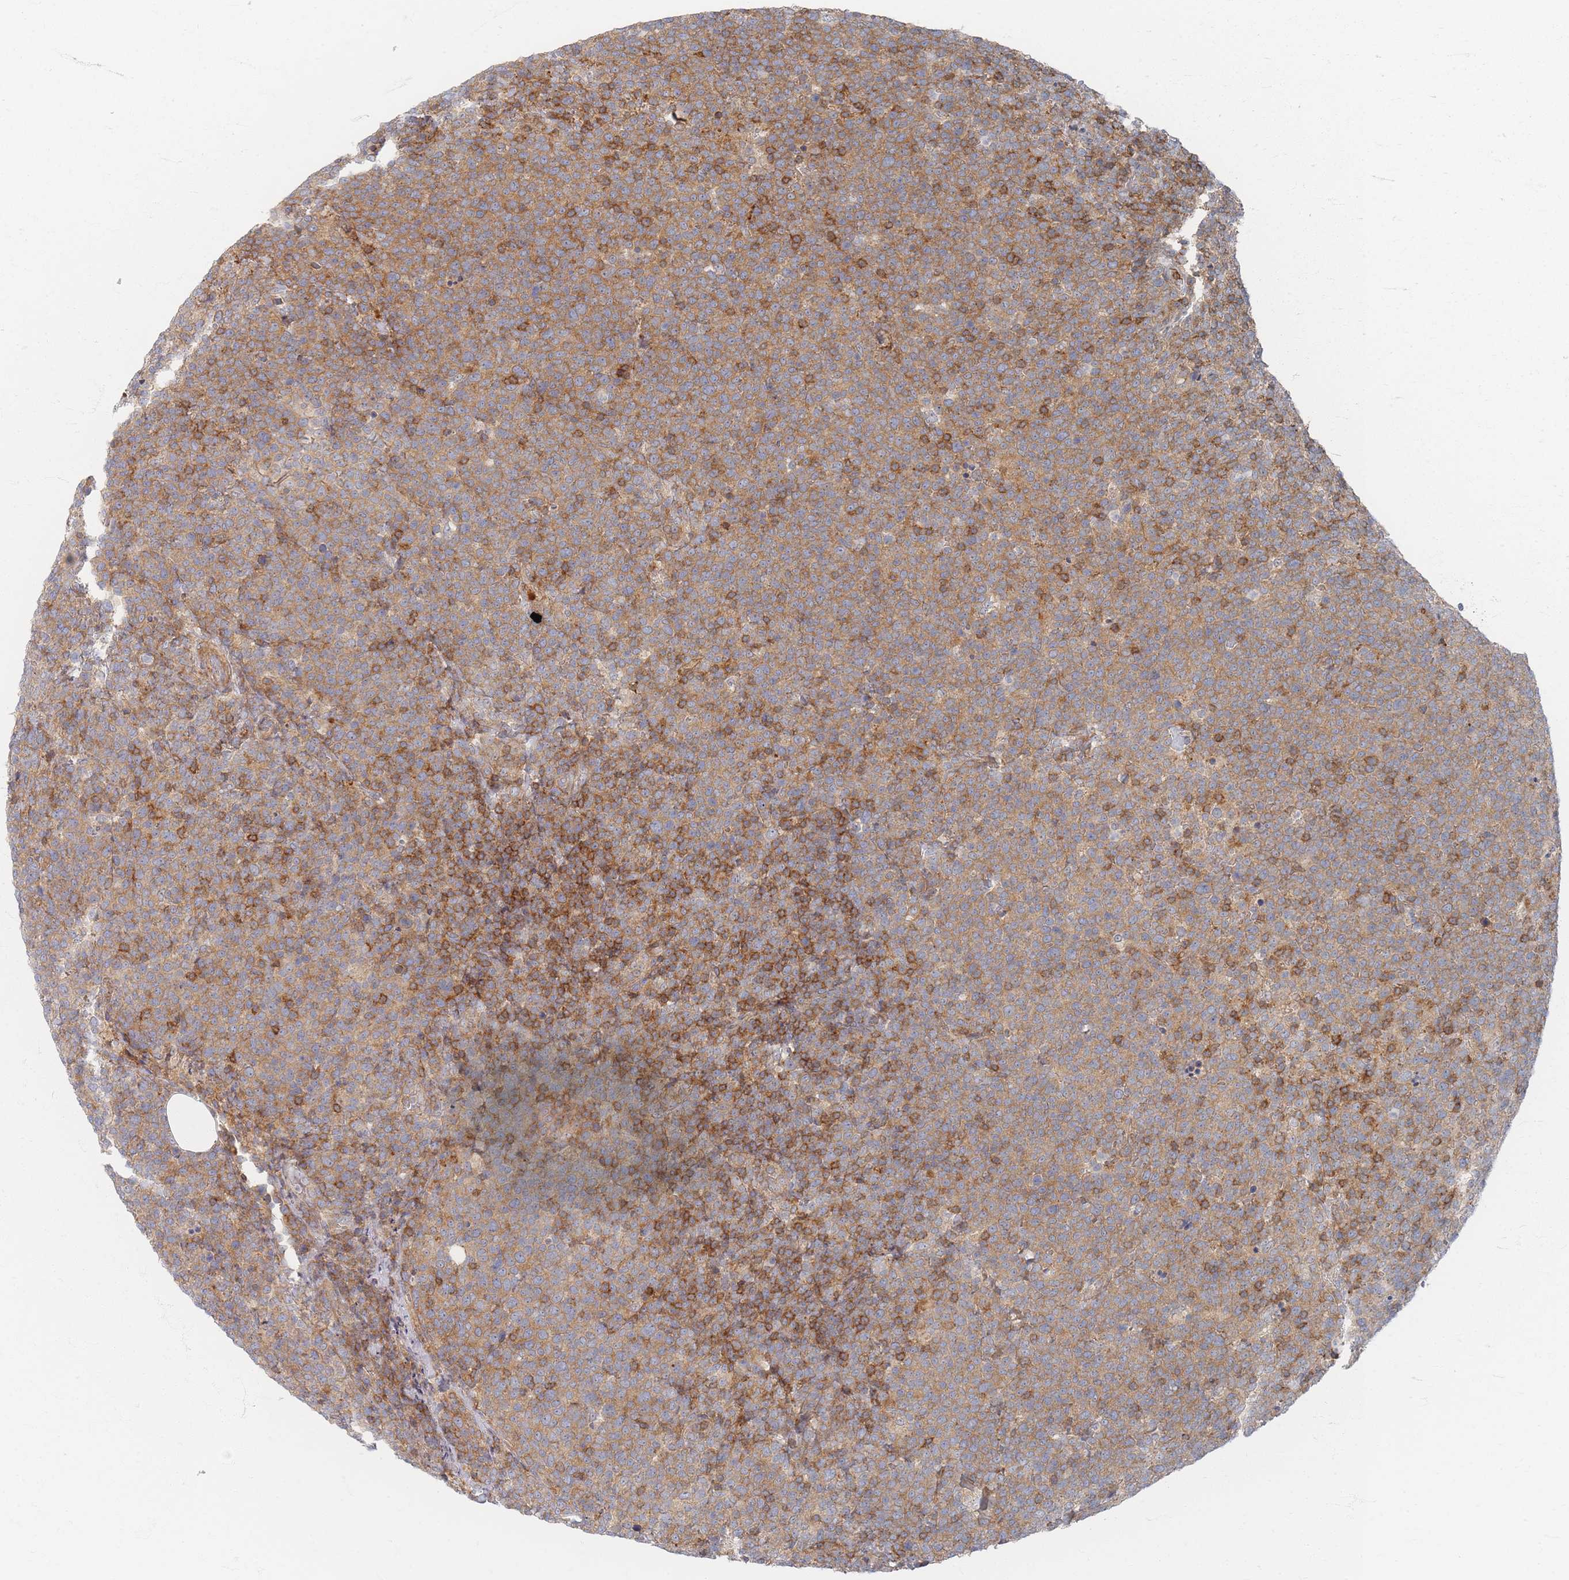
{"staining": {"intensity": "moderate", "quantity": ">75%", "location": "cytoplasmic/membranous"}, "tissue": "lymphoma", "cell_type": "Tumor cells", "image_type": "cancer", "snomed": [{"axis": "morphology", "description": "Malignant lymphoma, non-Hodgkin's type, High grade"}, {"axis": "topography", "description": "Lymph node"}], "caption": "Malignant lymphoma, non-Hodgkin's type (high-grade) stained with DAB immunohistochemistry exhibits medium levels of moderate cytoplasmic/membranous positivity in approximately >75% of tumor cells. The protein of interest is shown in brown color, while the nuclei are stained blue.", "gene": "ZNF852", "patient": {"sex": "male", "age": 61}}